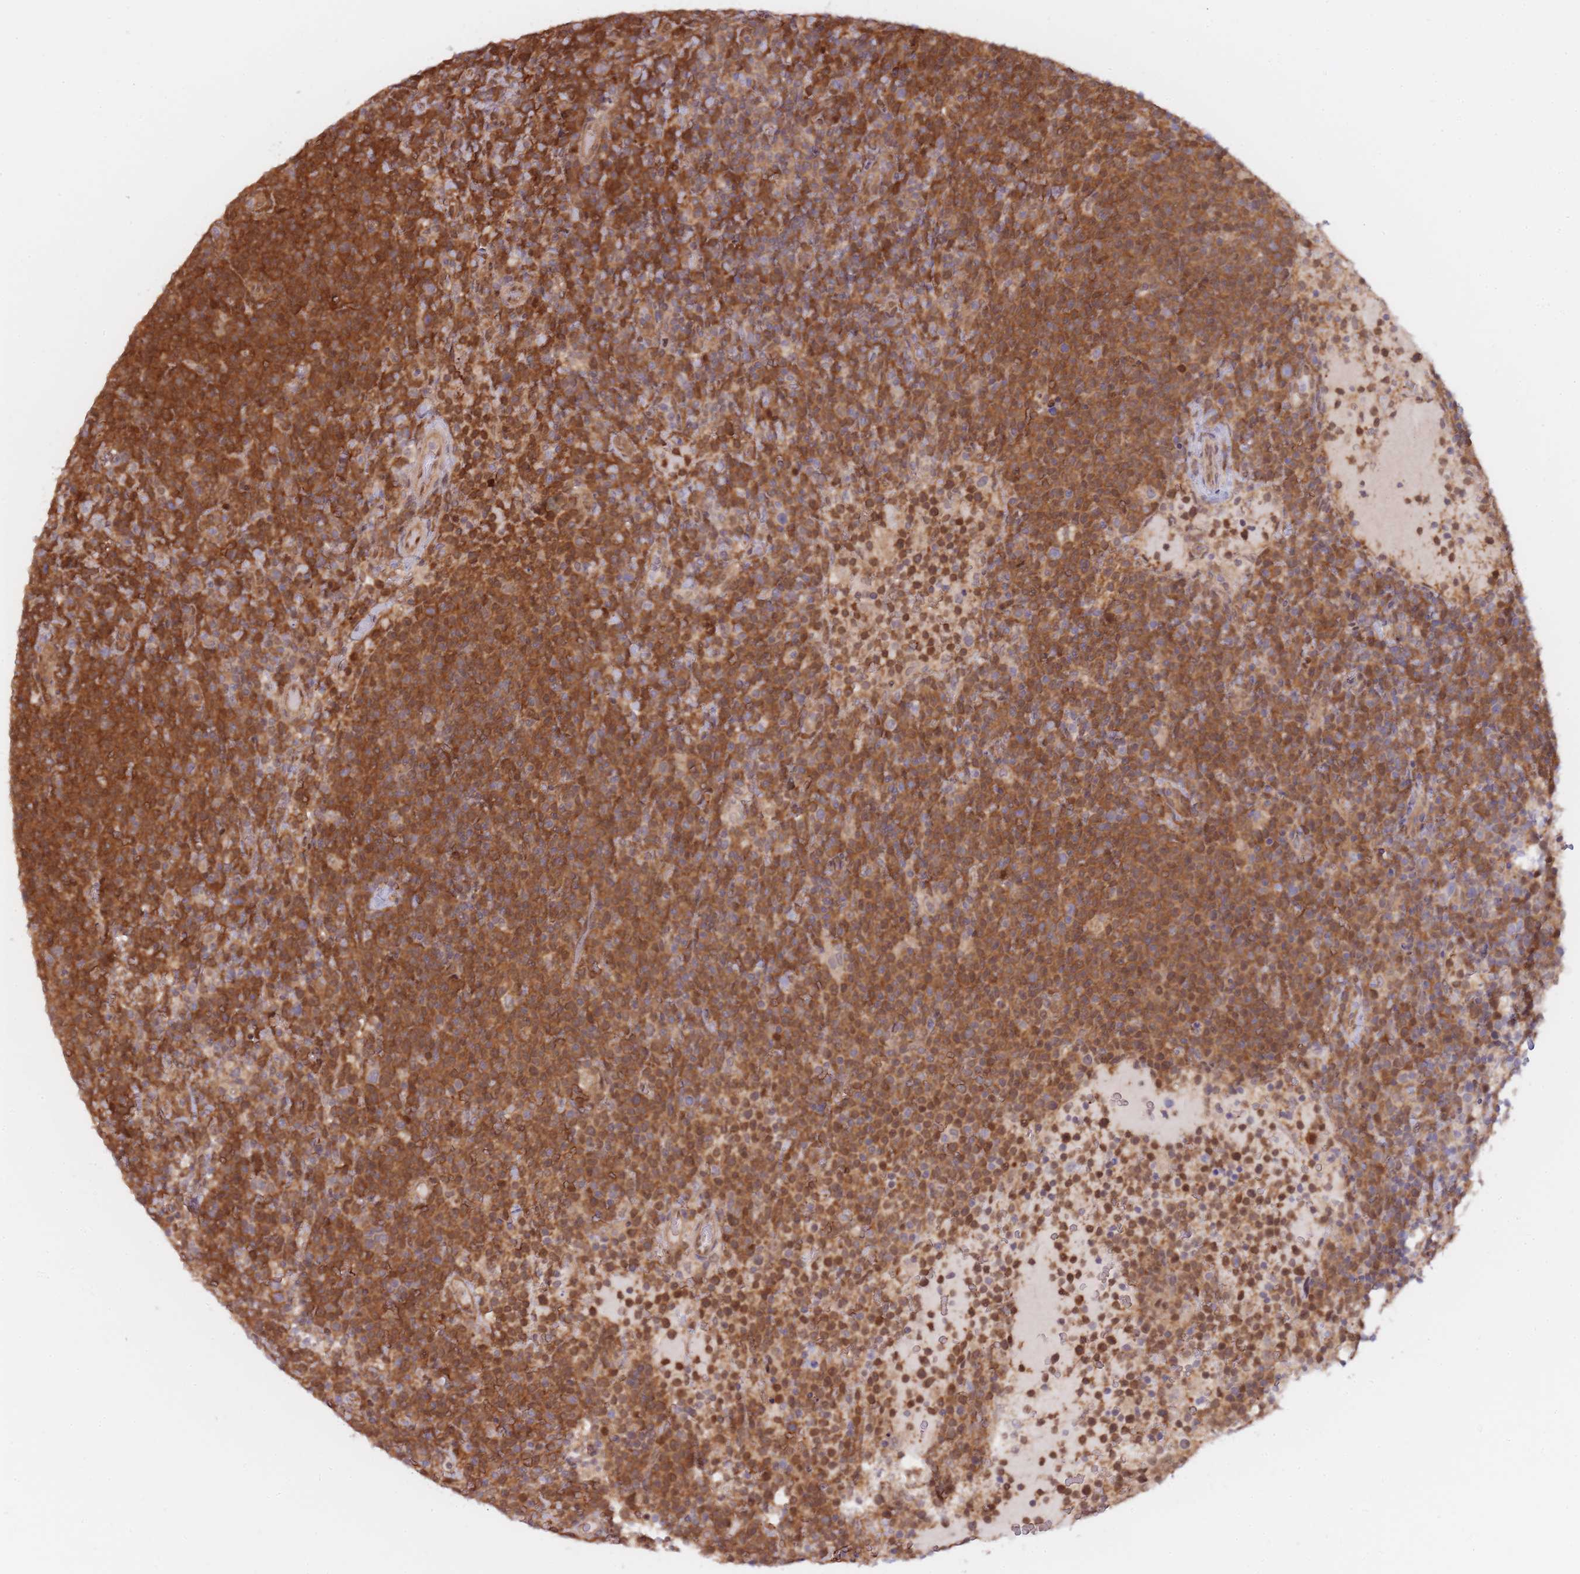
{"staining": {"intensity": "moderate", "quantity": ">75%", "location": "cytoplasmic/membranous"}, "tissue": "lymphoma", "cell_type": "Tumor cells", "image_type": "cancer", "snomed": [{"axis": "morphology", "description": "Malignant lymphoma, non-Hodgkin's type, High grade"}, {"axis": "topography", "description": "Lymph node"}], "caption": "Moderate cytoplasmic/membranous protein expression is appreciated in approximately >75% of tumor cells in lymphoma.", "gene": "NSFL1C", "patient": {"sex": "male", "age": 61}}